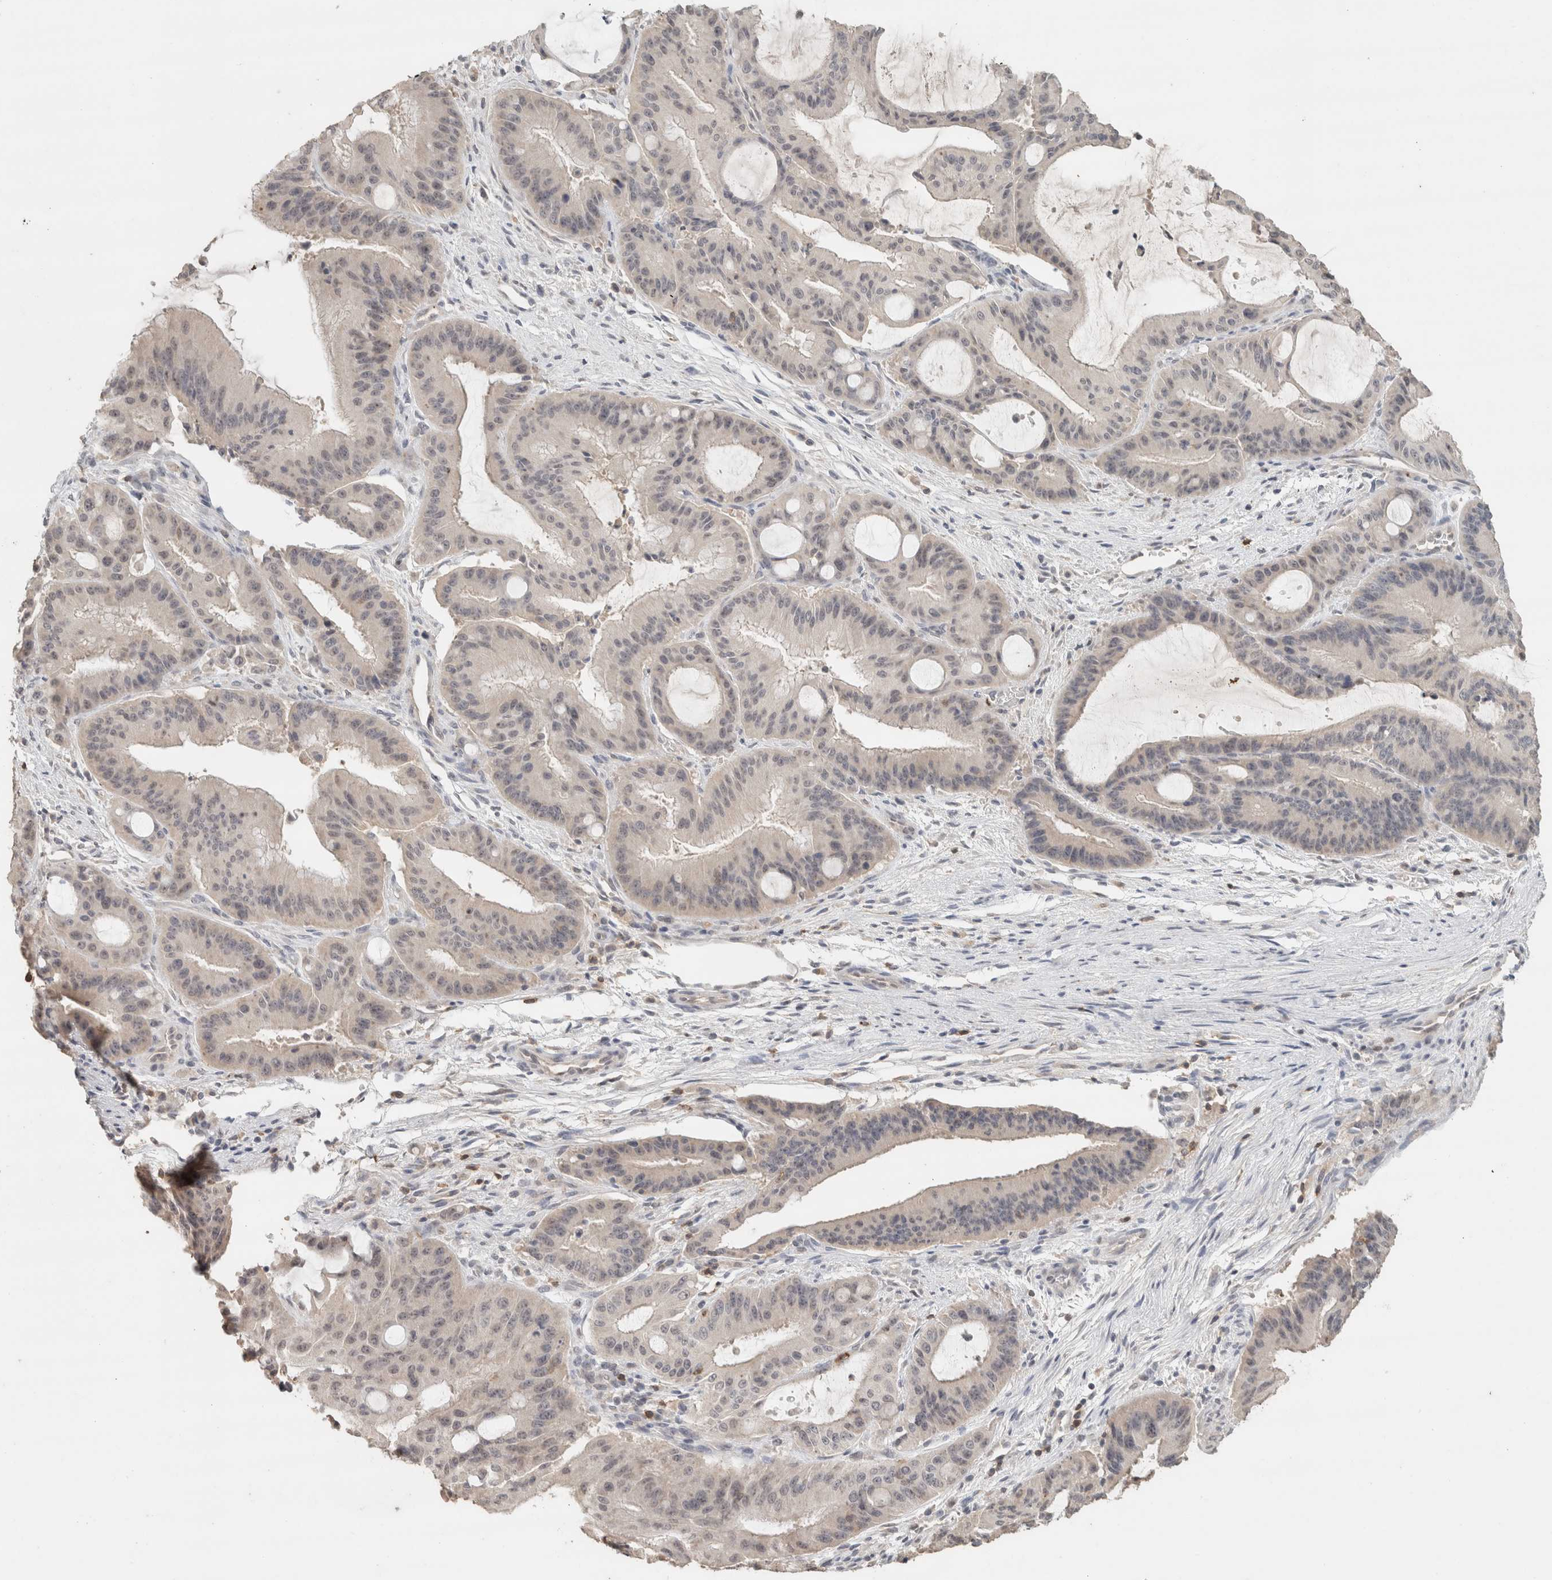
{"staining": {"intensity": "negative", "quantity": "none", "location": "none"}, "tissue": "liver cancer", "cell_type": "Tumor cells", "image_type": "cancer", "snomed": [{"axis": "morphology", "description": "Normal tissue, NOS"}, {"axis": "morphology", "description": "Cholangiocarcinoma"}, {"axis": "topography", "description": "Liver"}, {"axis": "topography", "description": "Peripheral nerve tissue"}], "caption": "A histopathology image of human liver cholangiocarcinoma is negative for staining in tumor cells. (DAB IHC visualized using brightfield microscopy, high magnification).", "gene": "TRAT1", "patient": {"sex": "female", "age": 73}}